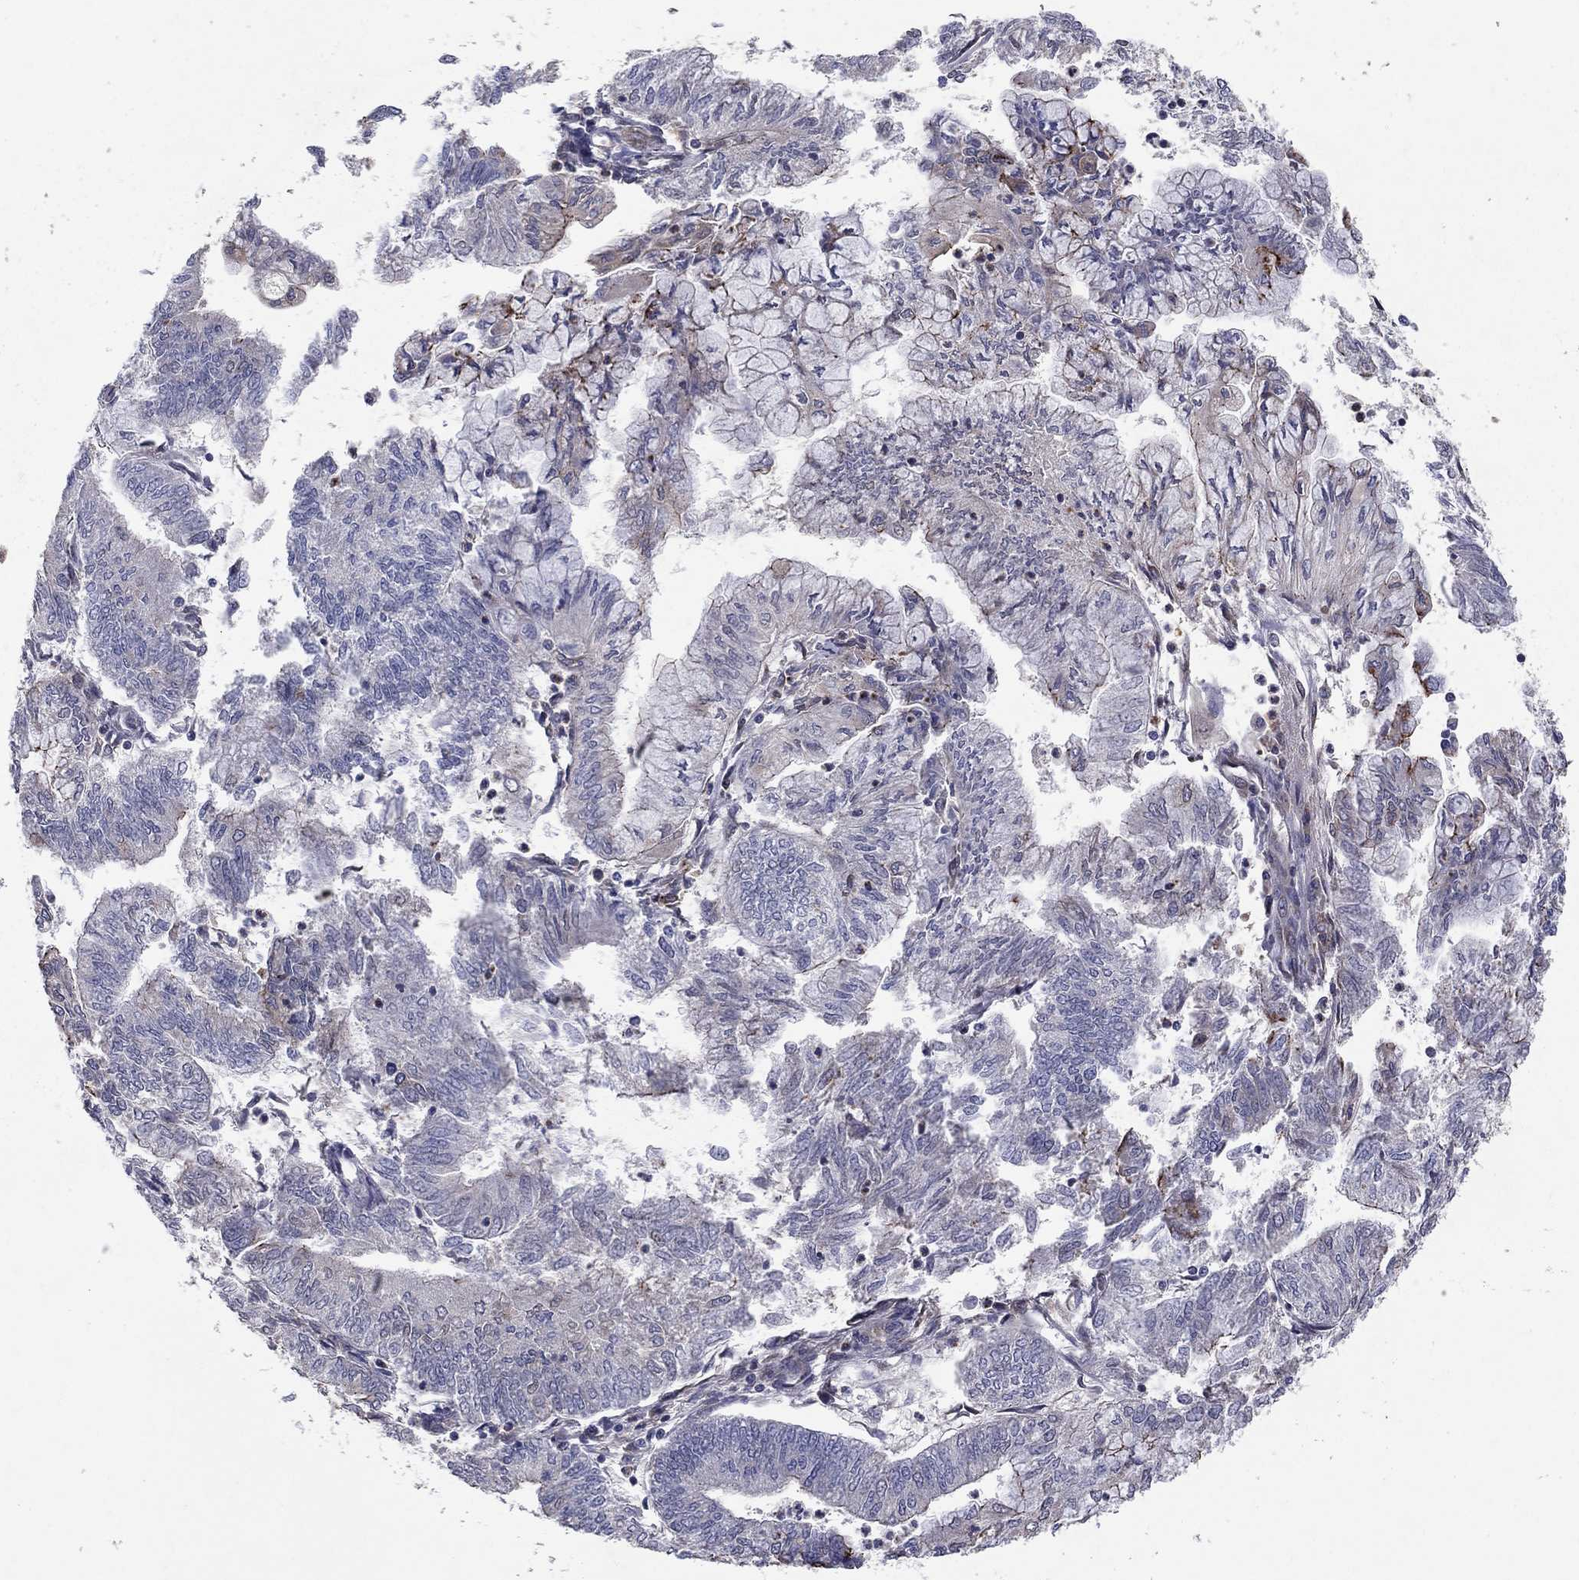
{"staining": {"intensity": "moderate", "quantity": "<25%", "location": "cytoplasmic/membranous"}, "tissue": "endometrial cancer", "cell_type": "Tumor cells", "image_type": "cancer", "snomed": [{"axis": "morphology", "description": "Adenocarcinoma, NOS"}, {"axis": "topography", "description": "Endometrium"}], "caption": "Brown immunohistochemical staining in human endometrial adenocarcinoma reveals moderate cytoplasmic/membranous staining in about <25% of tumor cells. Nuclei are stained in blue.", "gene": "YIF1A", "patient": {"sex": "female", "age": 59}}